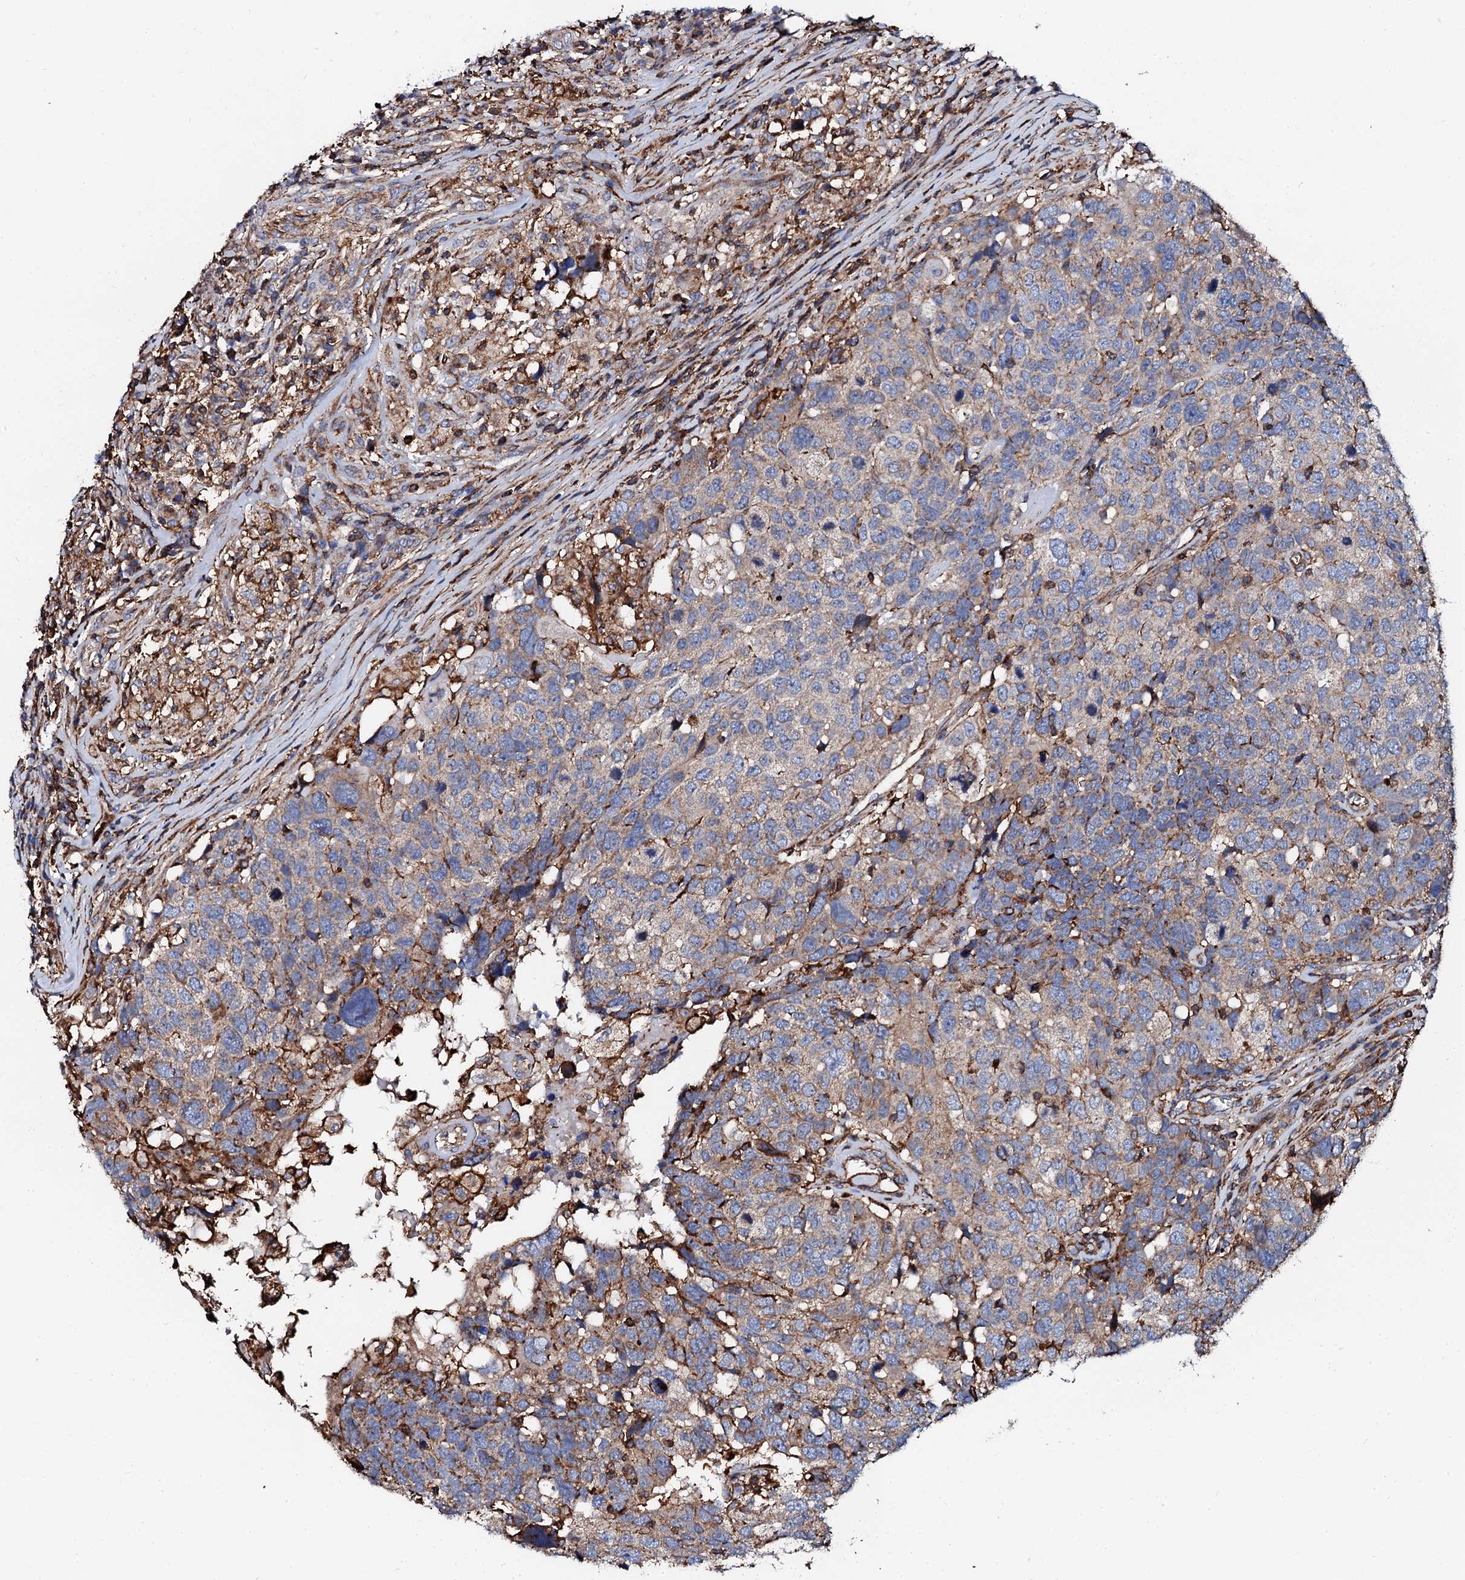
{"staining": {"intensity": "weak", "quantity": "25%-75%", "location": "cytoplasmic/membranous"}, "tissue": "head and neck cancer", "cell_type": "Tumor cells", "image_type": "cancer", "snomed": [{"axis": "morphology", "description": "Squamous cell carcinoma, NOS"}, {"axis": "topography", "description": "Head-Neck"}], "caption": "An immunohistochemistry micrograph of neoplastic tissue is shown. Protein staining in brown labels weak cytoplasmic/membranous positivity in squamous cell carcinoma (head and neck) within tumor cells.", "gene": "INTS10", "patient": {"sex": "male", "age": 66}}